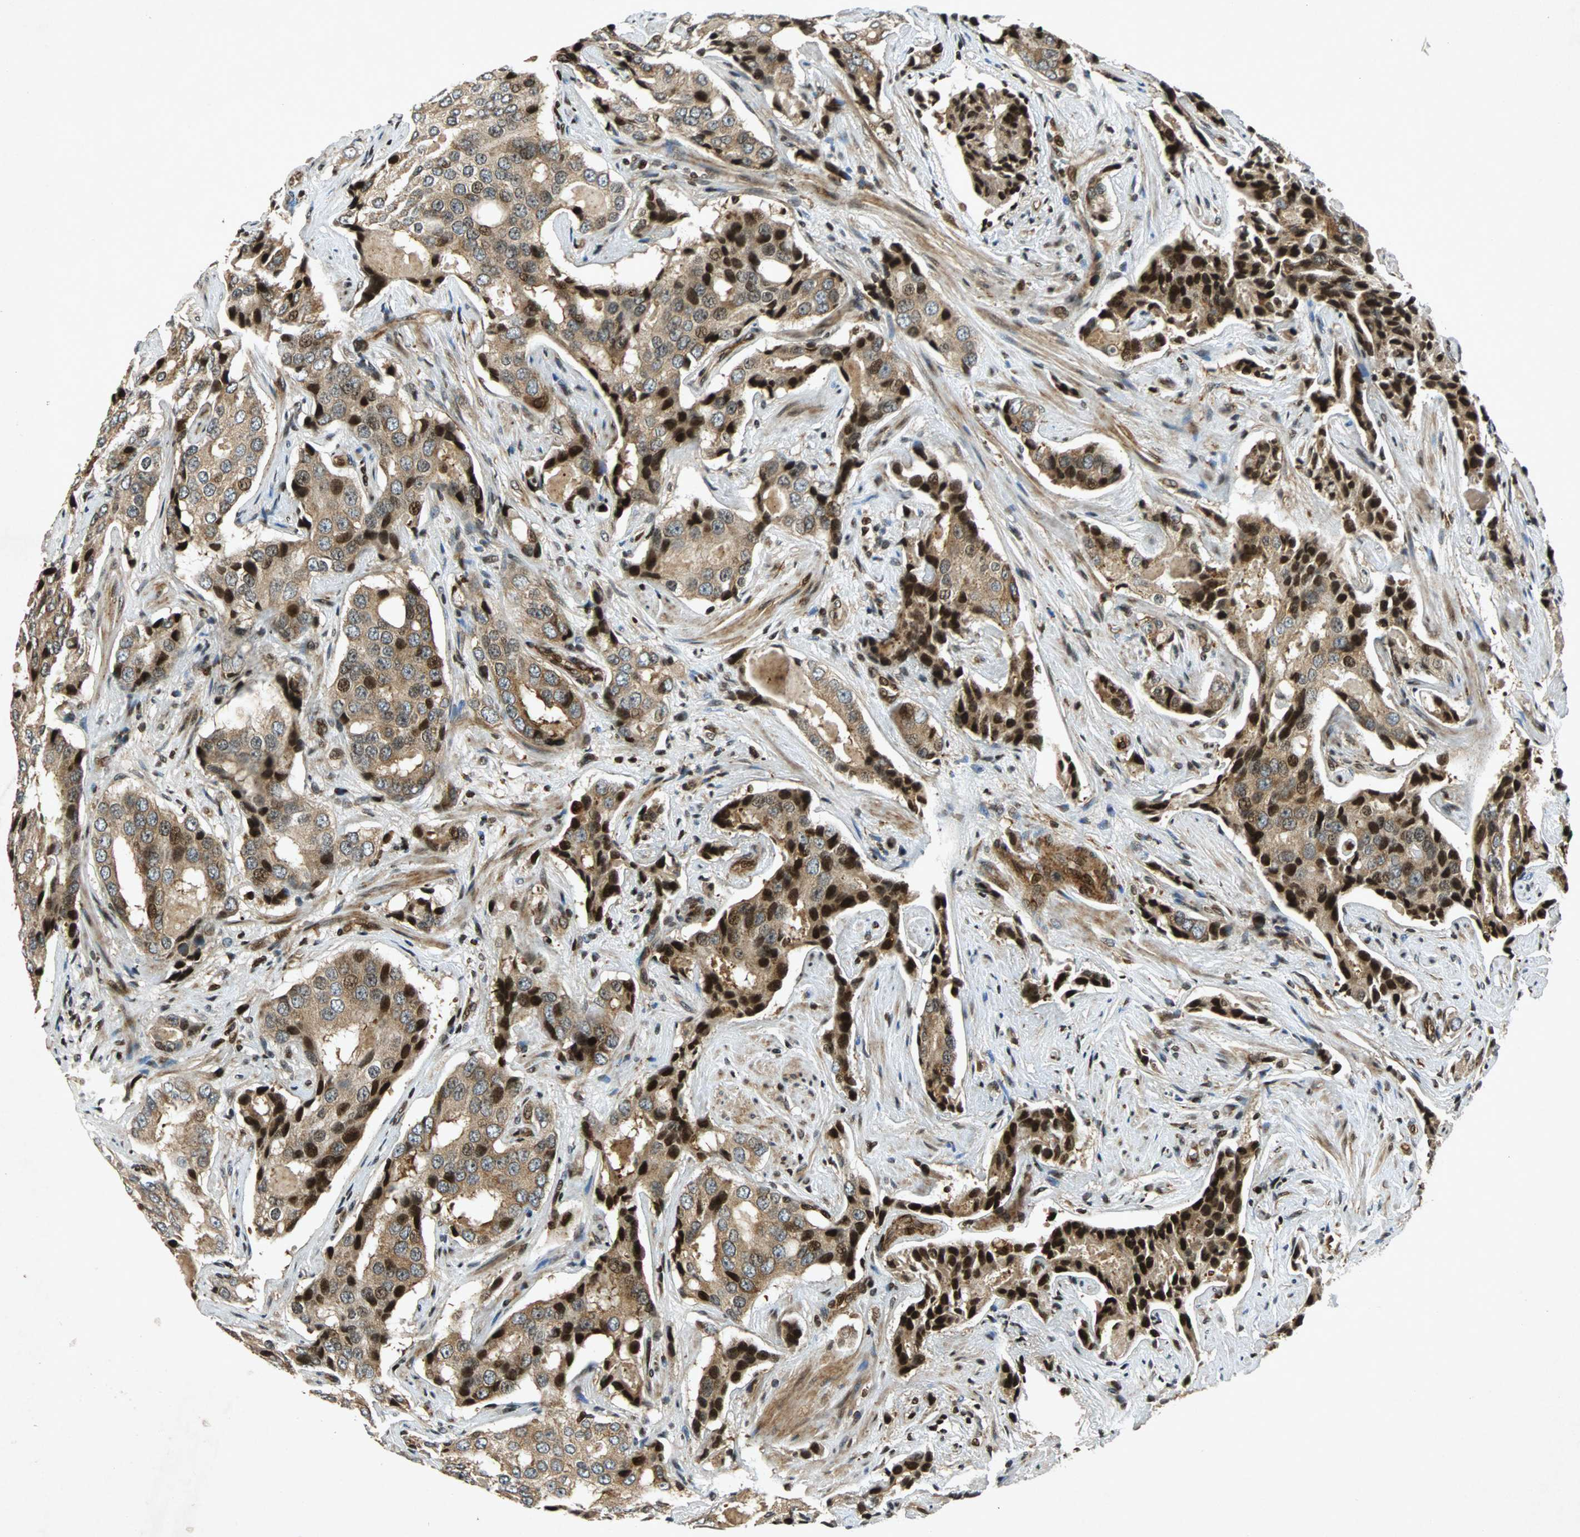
{"staining": {"intensity": "strong", "quantity": ">75%", "location": "cytoplasmic/membranous,nuclear"}, "tissue": "prostate cancer", "cell_type": "Tumor cells", "image_type": "cancer", "snomed": [{"axis": "morphology", "description": "Adenocarcinoma, High grade"}, {"axis": "topography", "description": "Prostate"}], "caption": "Protein expression by immunohistochemistry displays strong cytoplasmic/membranous and nuclear staining in approximately >75% of tumor cells in high-grade adenocarcinoma (prostate).", "gene": "TUBA4A", "patient": {"sex": "male", "age": 58}}